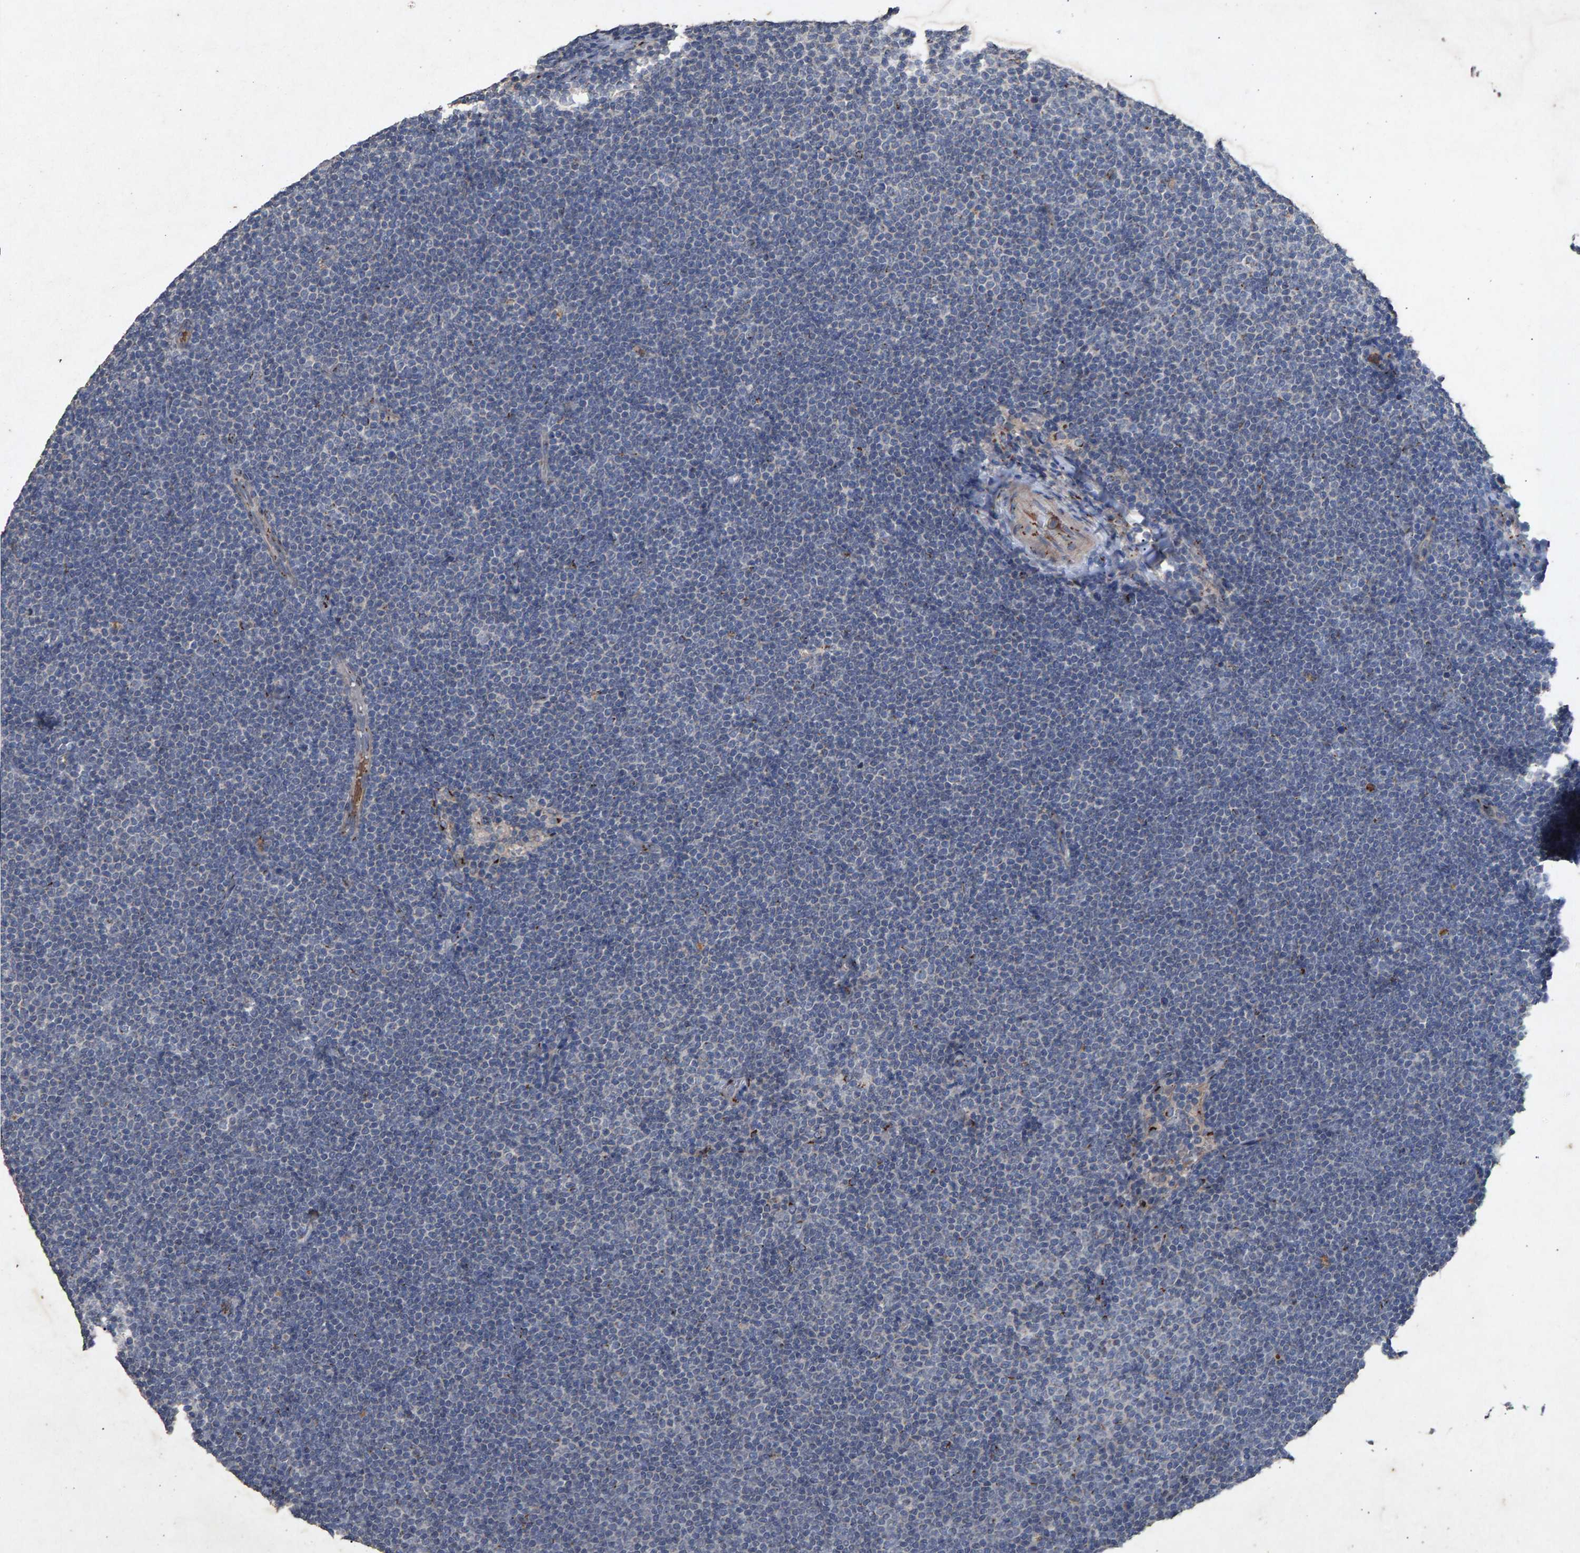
{"staining": {"intensity": "negative", "quantity": "none", "location": "none"}, "tissue": "lymphoma", "cell_type": "Tumor cells", "image_type": "cancer", "snomed": [{"axis": "morphology", "description": "Malignant lymphoma, non-Hodgkin's type, Low grade"}, {"axis": "topography", "description": "Lymph node"}], "caption": "IHC image of neoplastic tissue: human lymphoma stained with DAB shows no significant protein positivity in tumor cells. Brightfield microscopy of IHC stained with DAB (brown) and hematoxylin (blue), captured at high magnification.", "gene": "MAN2A1", "patient": {"sex": "female", "age": 53}}